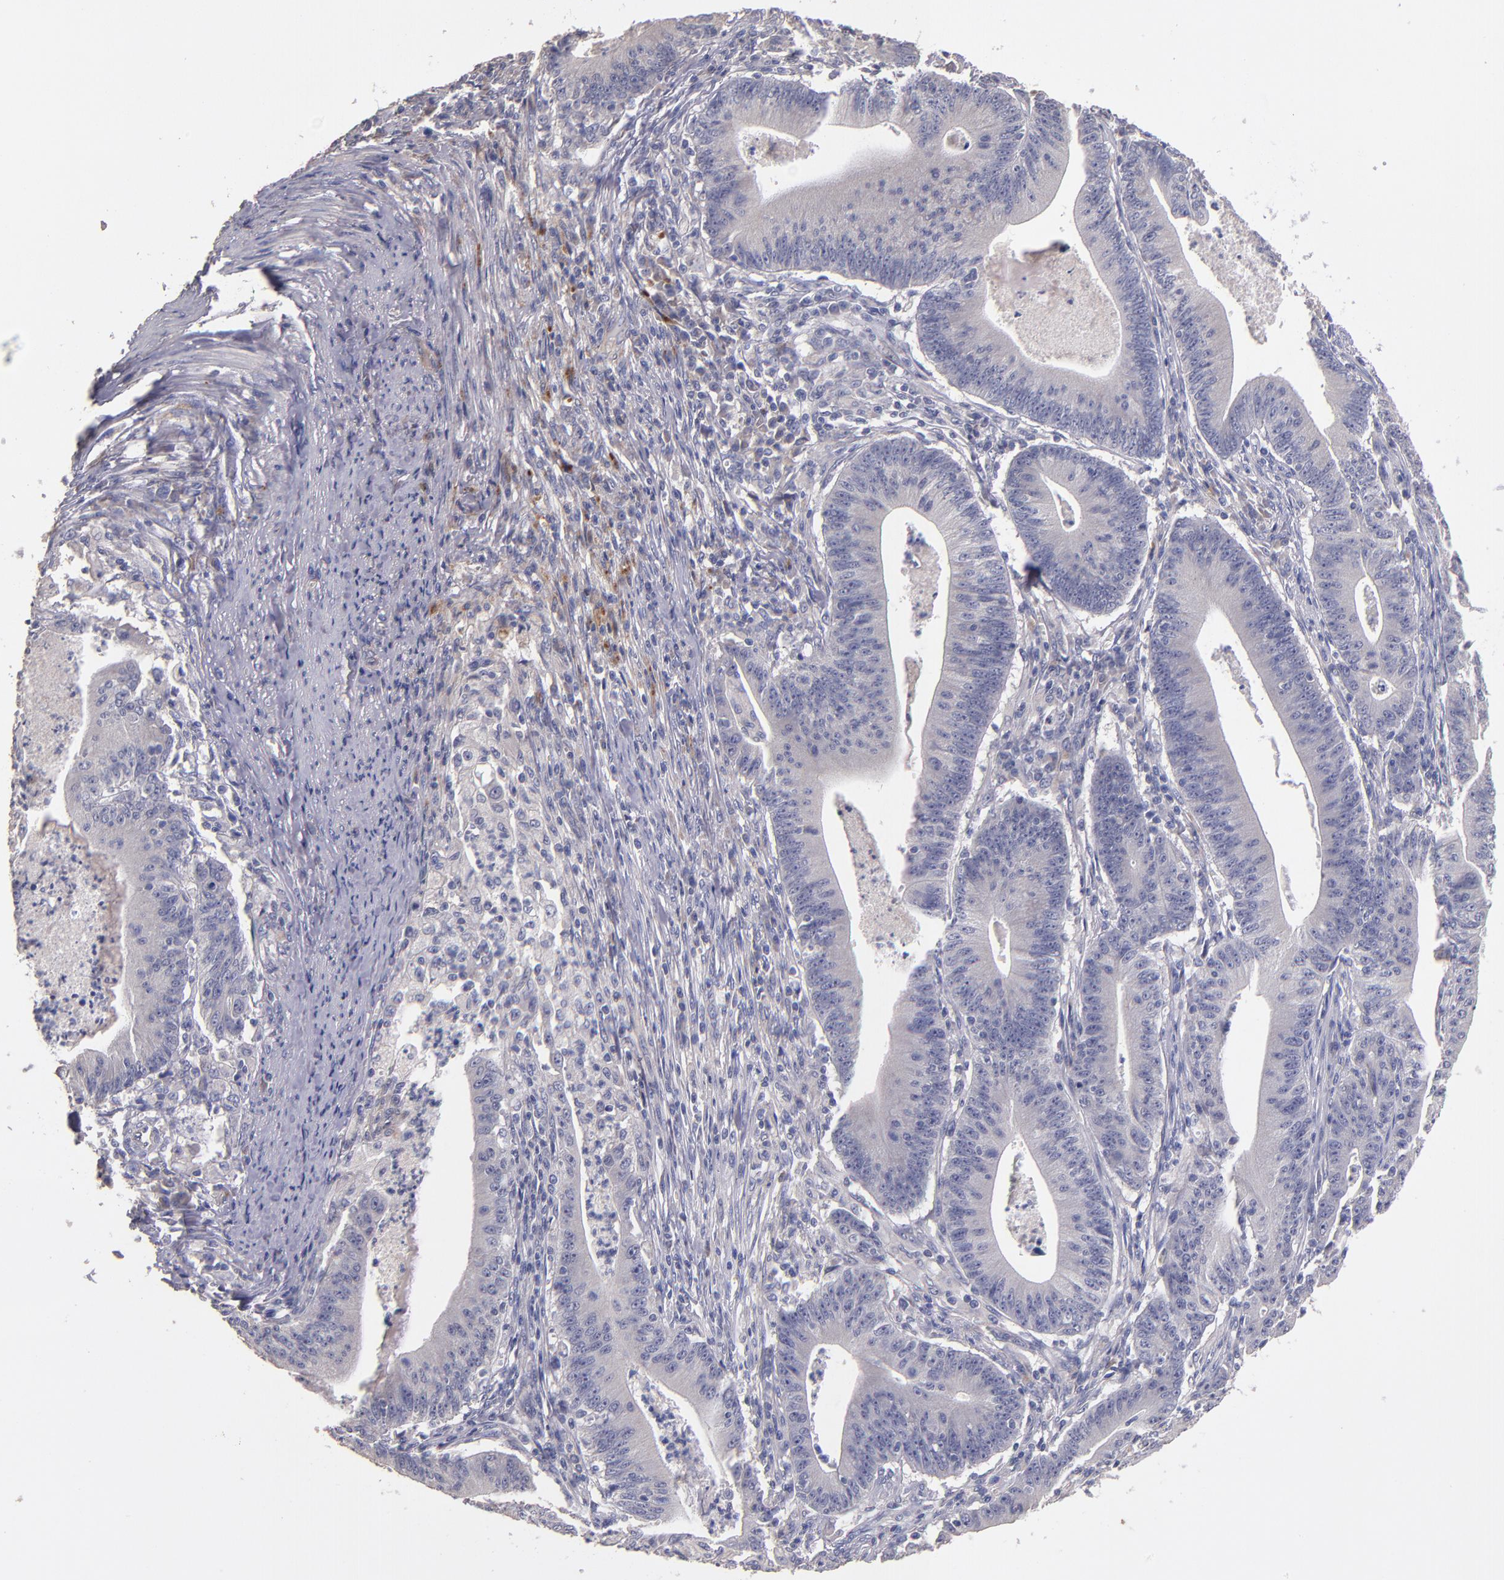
{"staining": {"intensity": "negative", "quantity": "none", "location": "none"}, "tissue": "stomach cancer", "cell_type": "Tumor cells", "image_type": "cancer", "snomed": [{"axis": "morphology", "description": "Adenocarcinoma, NOS"}, {"axis": "topography", "description": "Stomach, lower"}], "caption": "The image reveals no staining of tumor cells in stomach adenocarcinoma.", "gene": "MAGEE1", "patient": {"sex": "female", "age": 86}}